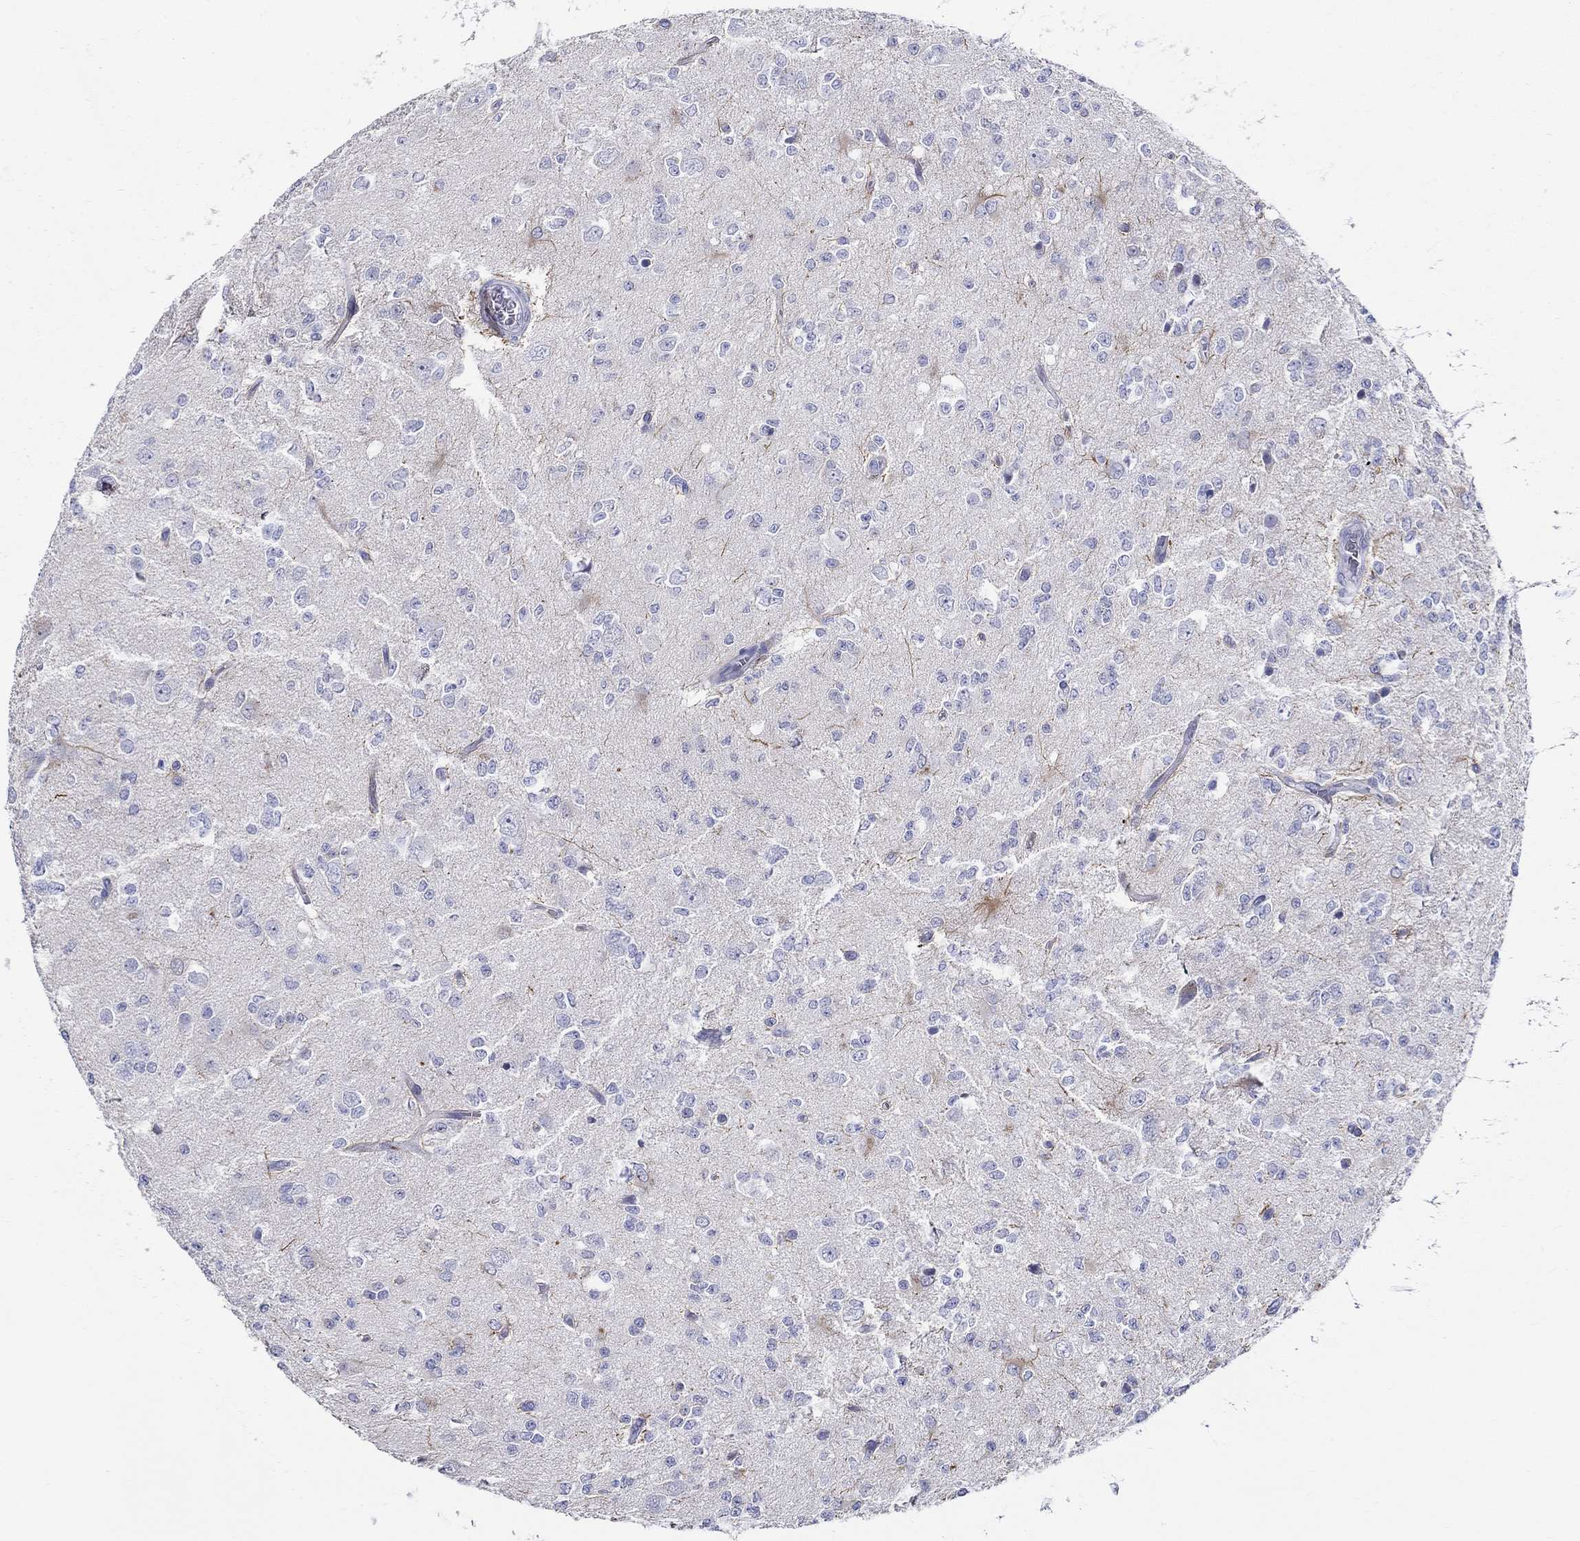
{"staining": {"intensity": "strong", "quantity": "<25%", "location": "cytoplasmic/membranous"}, "tissue": "glioma", "cell_type": "Tumor cells", "image_type": "cancer", "snomed": [{"axis": "morphology", "description": "Glioma, malignant, Low grade"}, {"axis": "topography", "description": "Brain"}], "caption": "About <25% of tumor cells in malignant glioma (low-grade) show strong cytoplasmic/membranous protein positivity as visualized by brown immunohistochemical staining.", "gene": "CRYGS", "patient": {"sex": "female", "age": 45}}